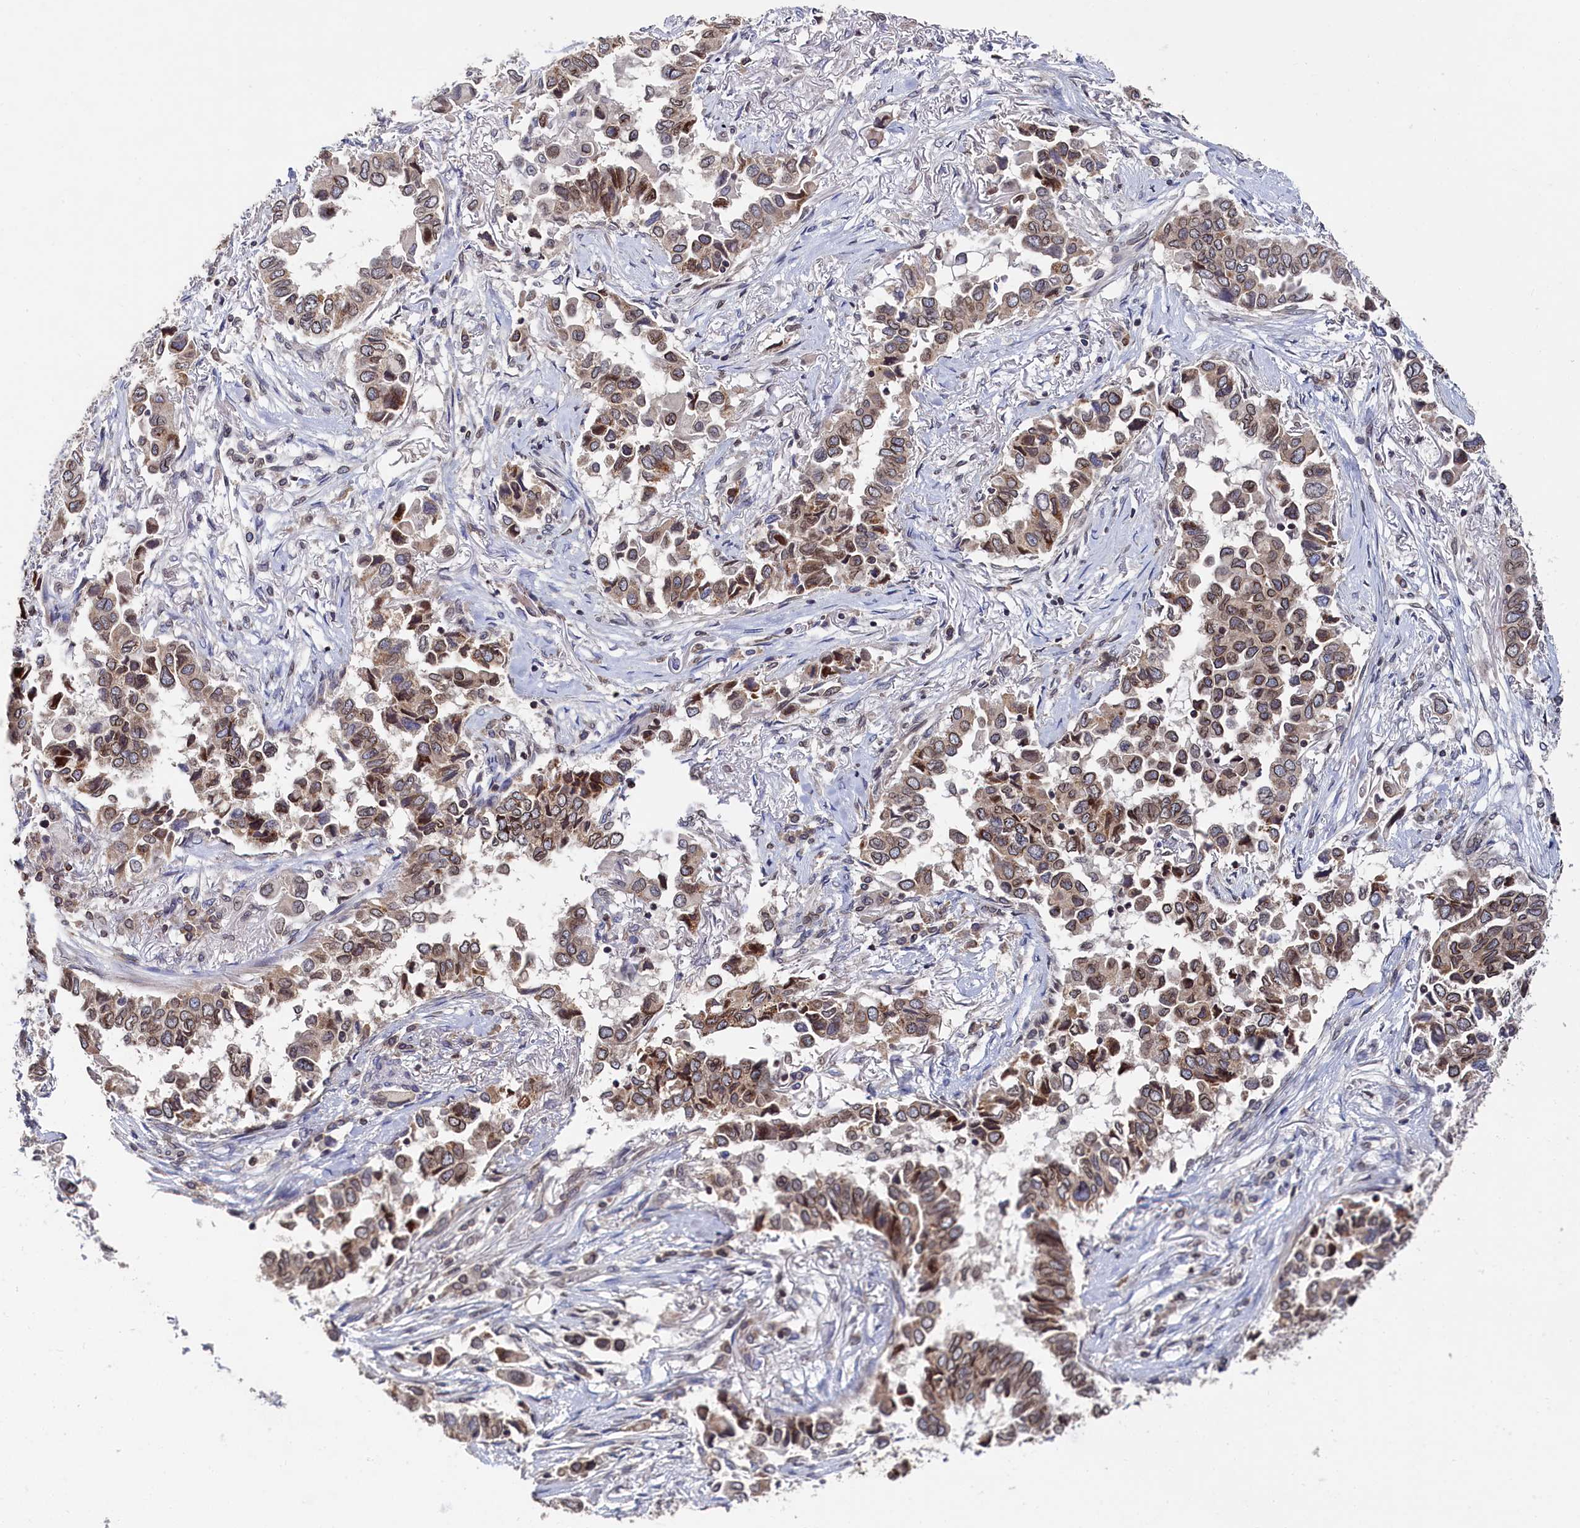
{"staining": {"intensity": "moderate", "quantity": ">75%", "location": "cytoplasmic/membranous,nuclear"}, "tissue": "lung cancer", "cell_type": "Tumor cells", "image_type": "cancer", "snomed": [{"axis": "morphology", "description": "Adenocarcinoma, NOS"}, {"axis": "topography", "description": "Lung"}], "caption": "A histopathology image showing moderate cytoplasmic/membranous and nuclear positivity in about >75% of tumor cells in lung cancer, as visualized by brown immunohistochemical staining.", "gene": "ANKEF1", "patient": {"sex": "female", "age": 76}}